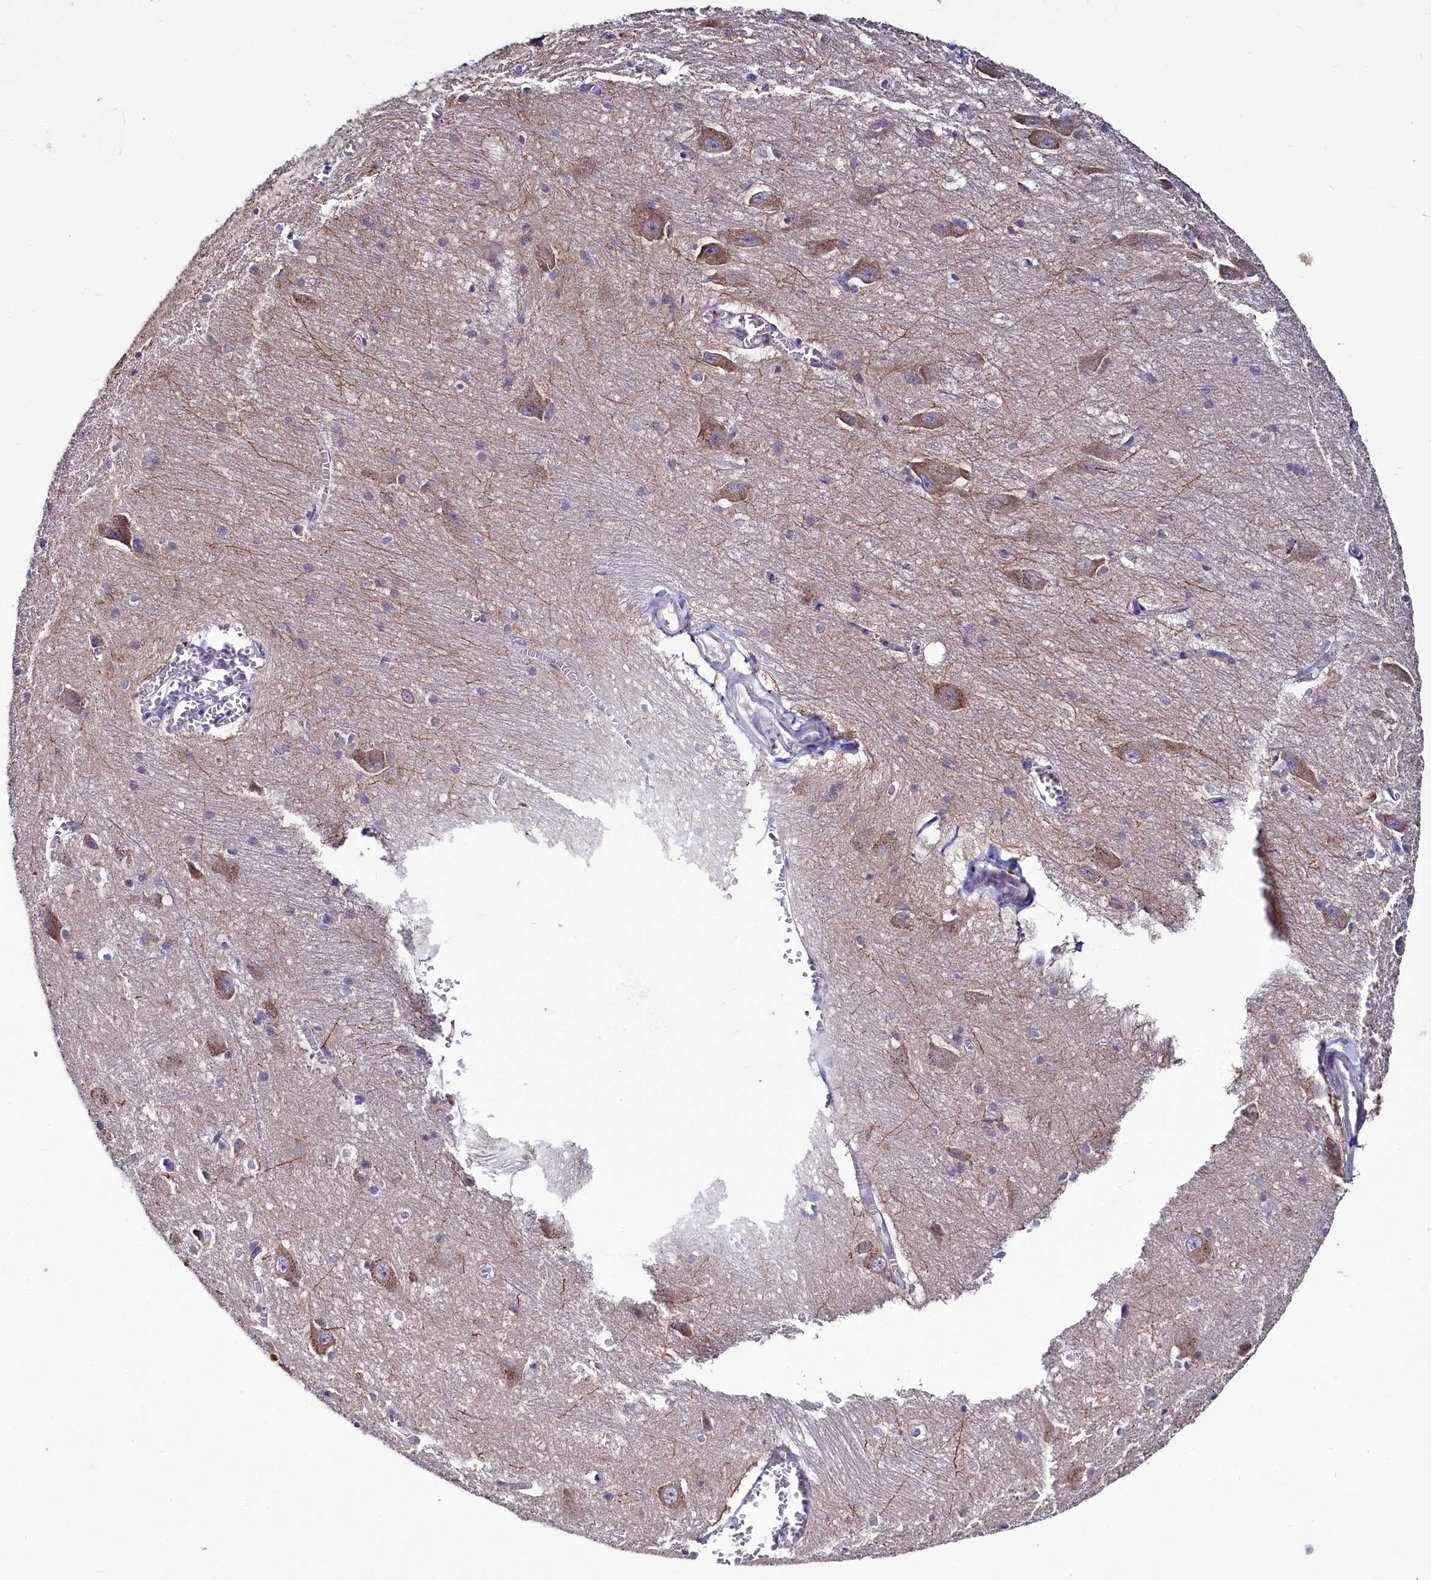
{"staining": {"intensity": "negative", "quantity": "none", "location": "none"}, "tissue": "caudate", "cell_type": "Glial cells", "image_type": "normal", "snomed": [{"axis": "morphology", "description": "Normal tissue, NOS"}, {"axis": "topography", "description": "Lateral ventricle wall"}], "caption": "The immunohistochemistry (IHC) photomicrograph has no significant expression in glial cells of caudate.", "gene": "MRPL57", "patient": {"sex": "male", "age": 37}}